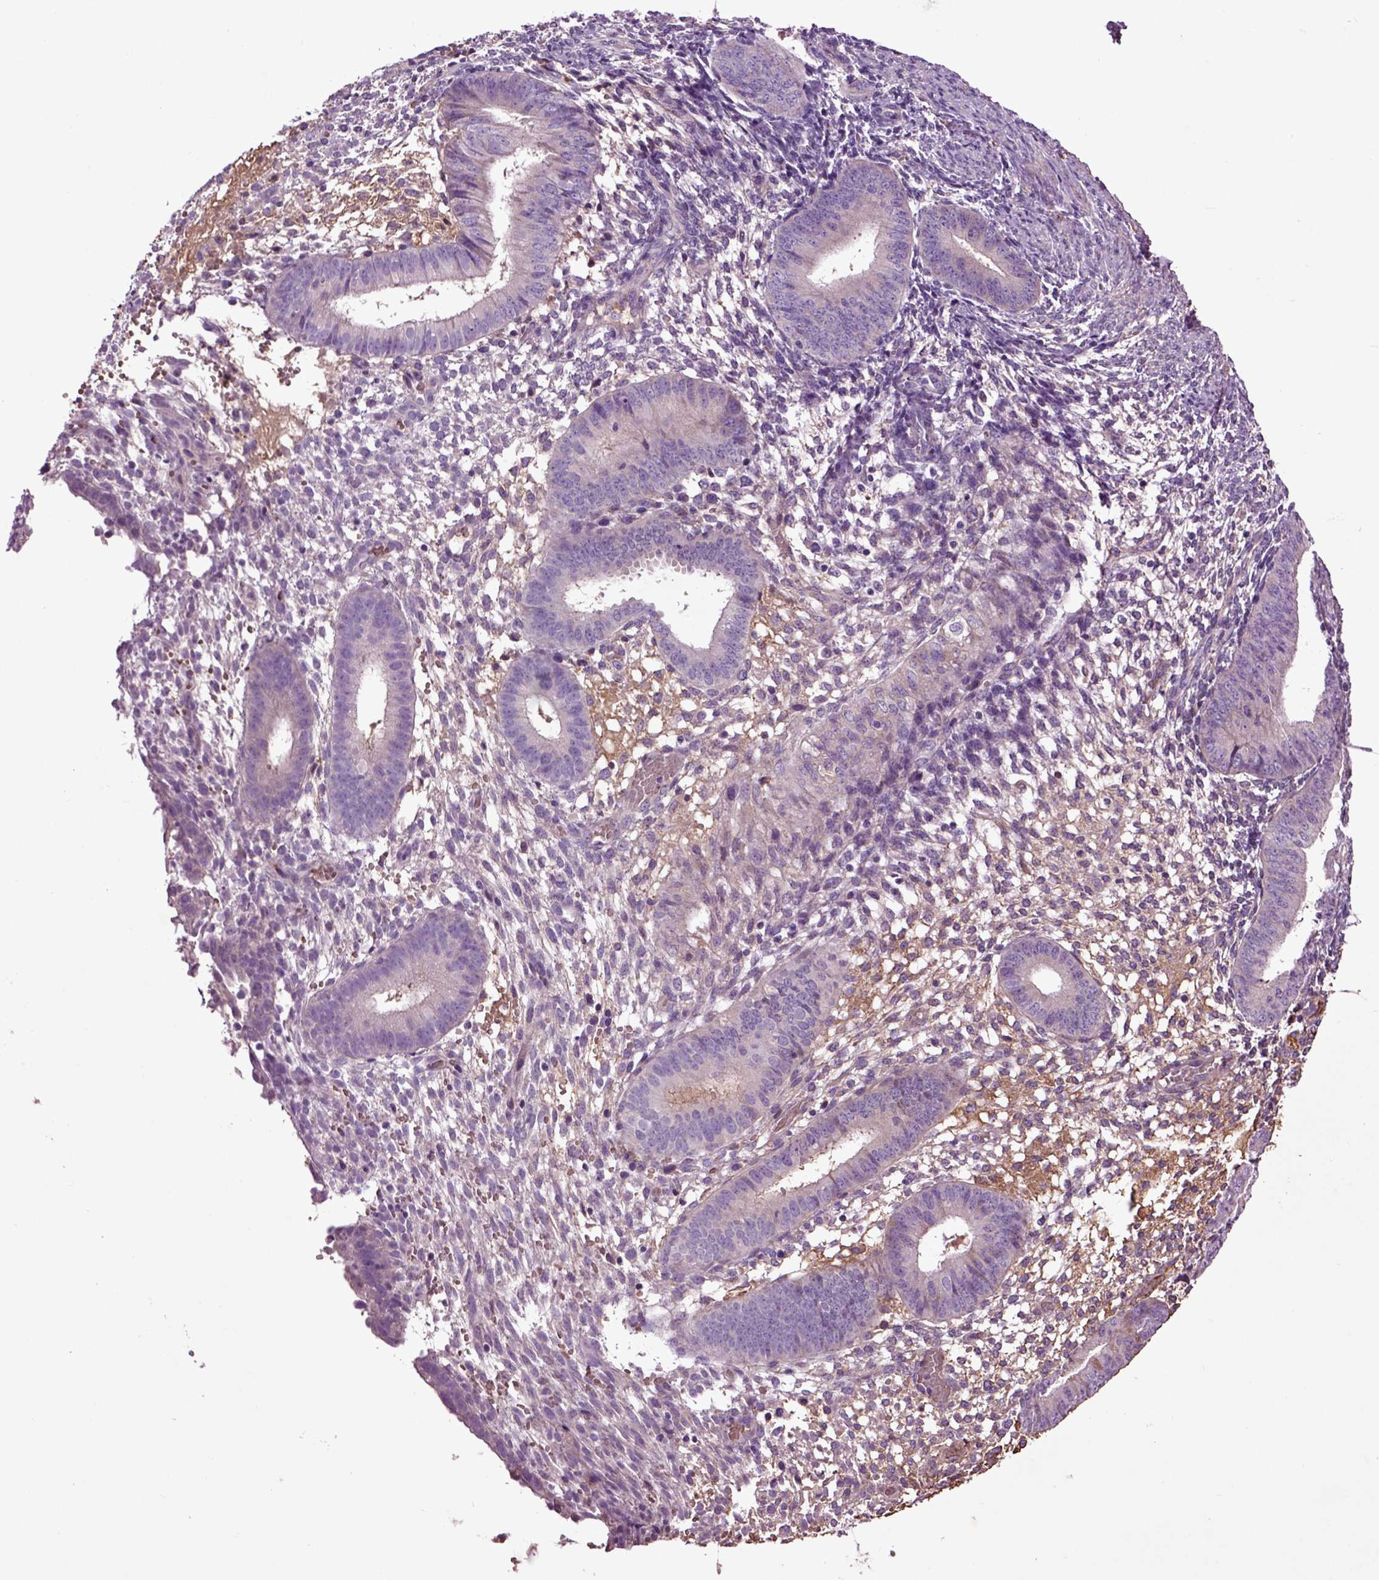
{"staining": {"intensity": "negative", "quantity": "none", "location": "none"}, "tissue": "endometrium", "cell_type": "Cells in endometrial stroma", "image_type": "normal", "snomed": [{"axis": "morphology", "description": "Normal tissue, NOS"}, {"axis": "topography", "description": "Endometrium"}], "caption": "Unremarkable endometrium was stained to show a protein in brown. There is no significant positivity in cells in endometrial stroma. (DAB IHC, high magnification).", "gene": "SPON1", "patient": {"sex": "female", "age": 39}}